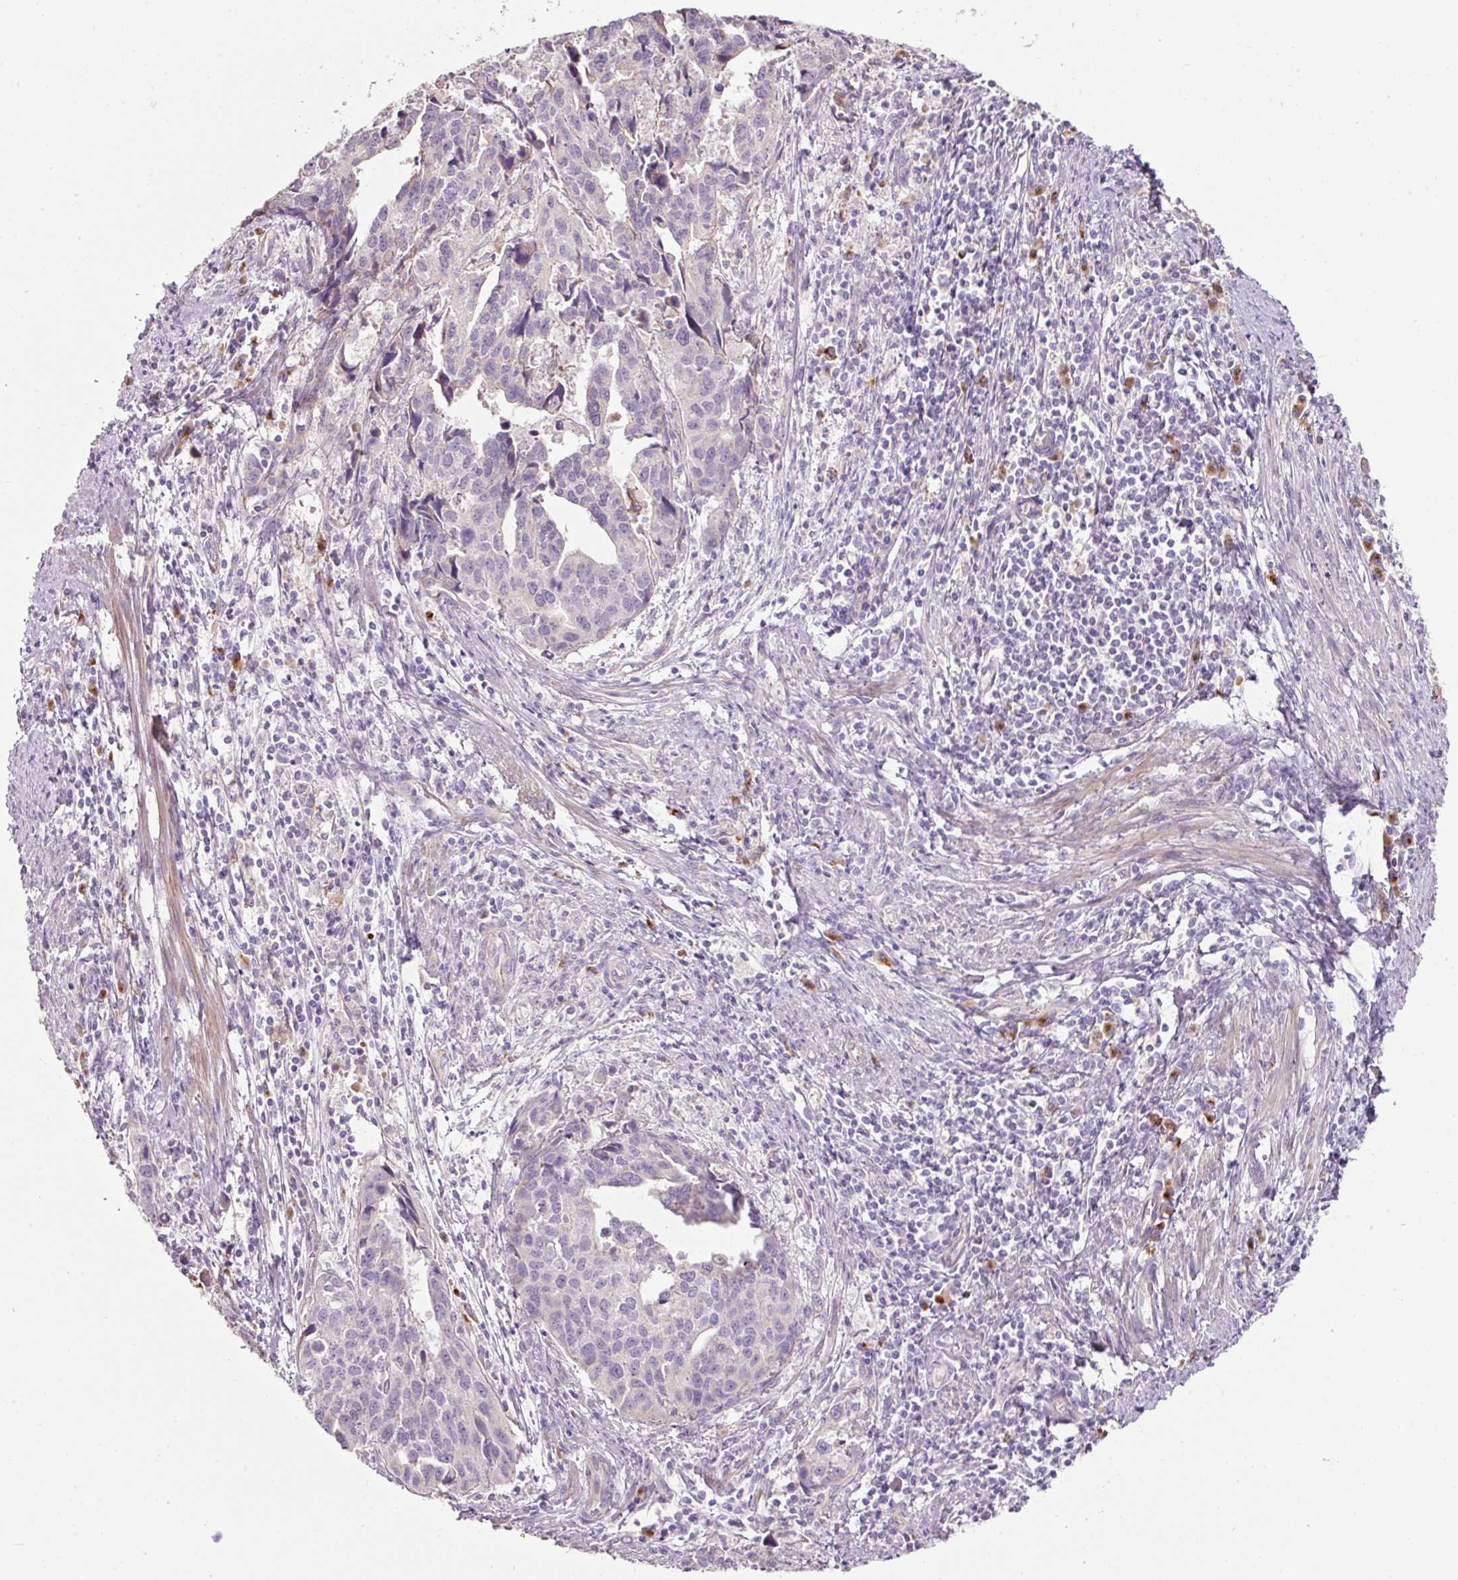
{"staining": {"intensity": "negative", "quantity": "none", "location": "none"}, "tissue": "endometrial cancer", "cell_type": "Tumor cells", "image_type": "cancer", "snomed": [{"axis": "morphology", "description": "Adenocarcinoma, NOS"}, {"axis": "topography", "description": "Endometrium"}], "caption": "Immunohistochemical staining of human endometrial cancer displays no significant positivity in tumor cells.", "gene": "NBPF11", "patient": {"sex": "female", "age": 73}}